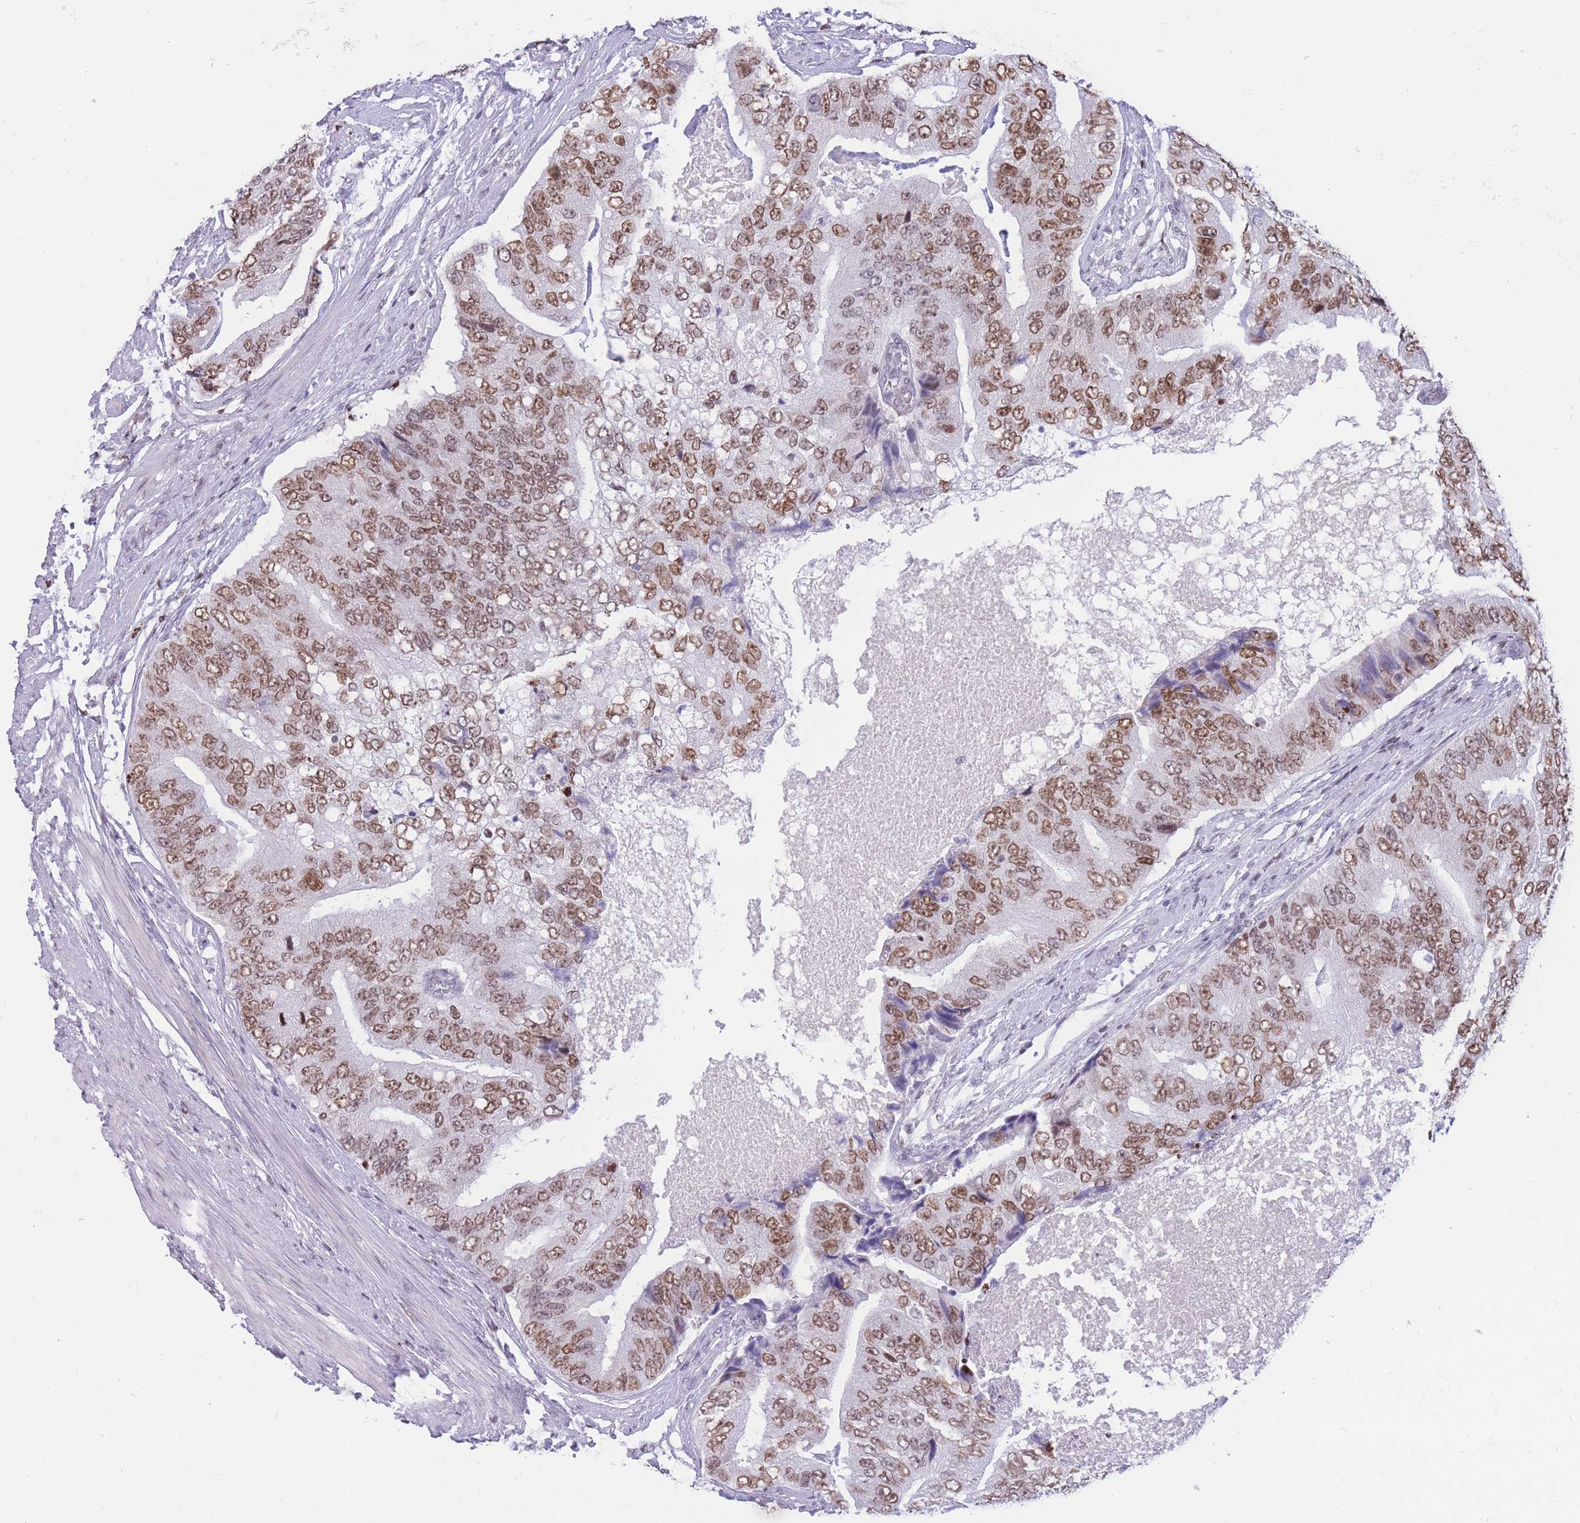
{"staining": {"intensity": "moderate", "quantity": ">75%", "location": "nuclear"}, "tissue": "prostate cancer", "cell_type": "Tumor cells", "image_type": "cancer", "snomed": [{"axis": "morphology", "description": "Adenocarcinoma, High grade"}, {"axis": "topography", "description": "Prostate"}], "caption": "Protein expression analysis of human prostate cancer (adenocarcinoma (high-grade)) reveals moderate nuclear expression in approximately >75% of tumor cells.", "gene": "HMGN1", "patient": {"sex": "male", "age": 70}}